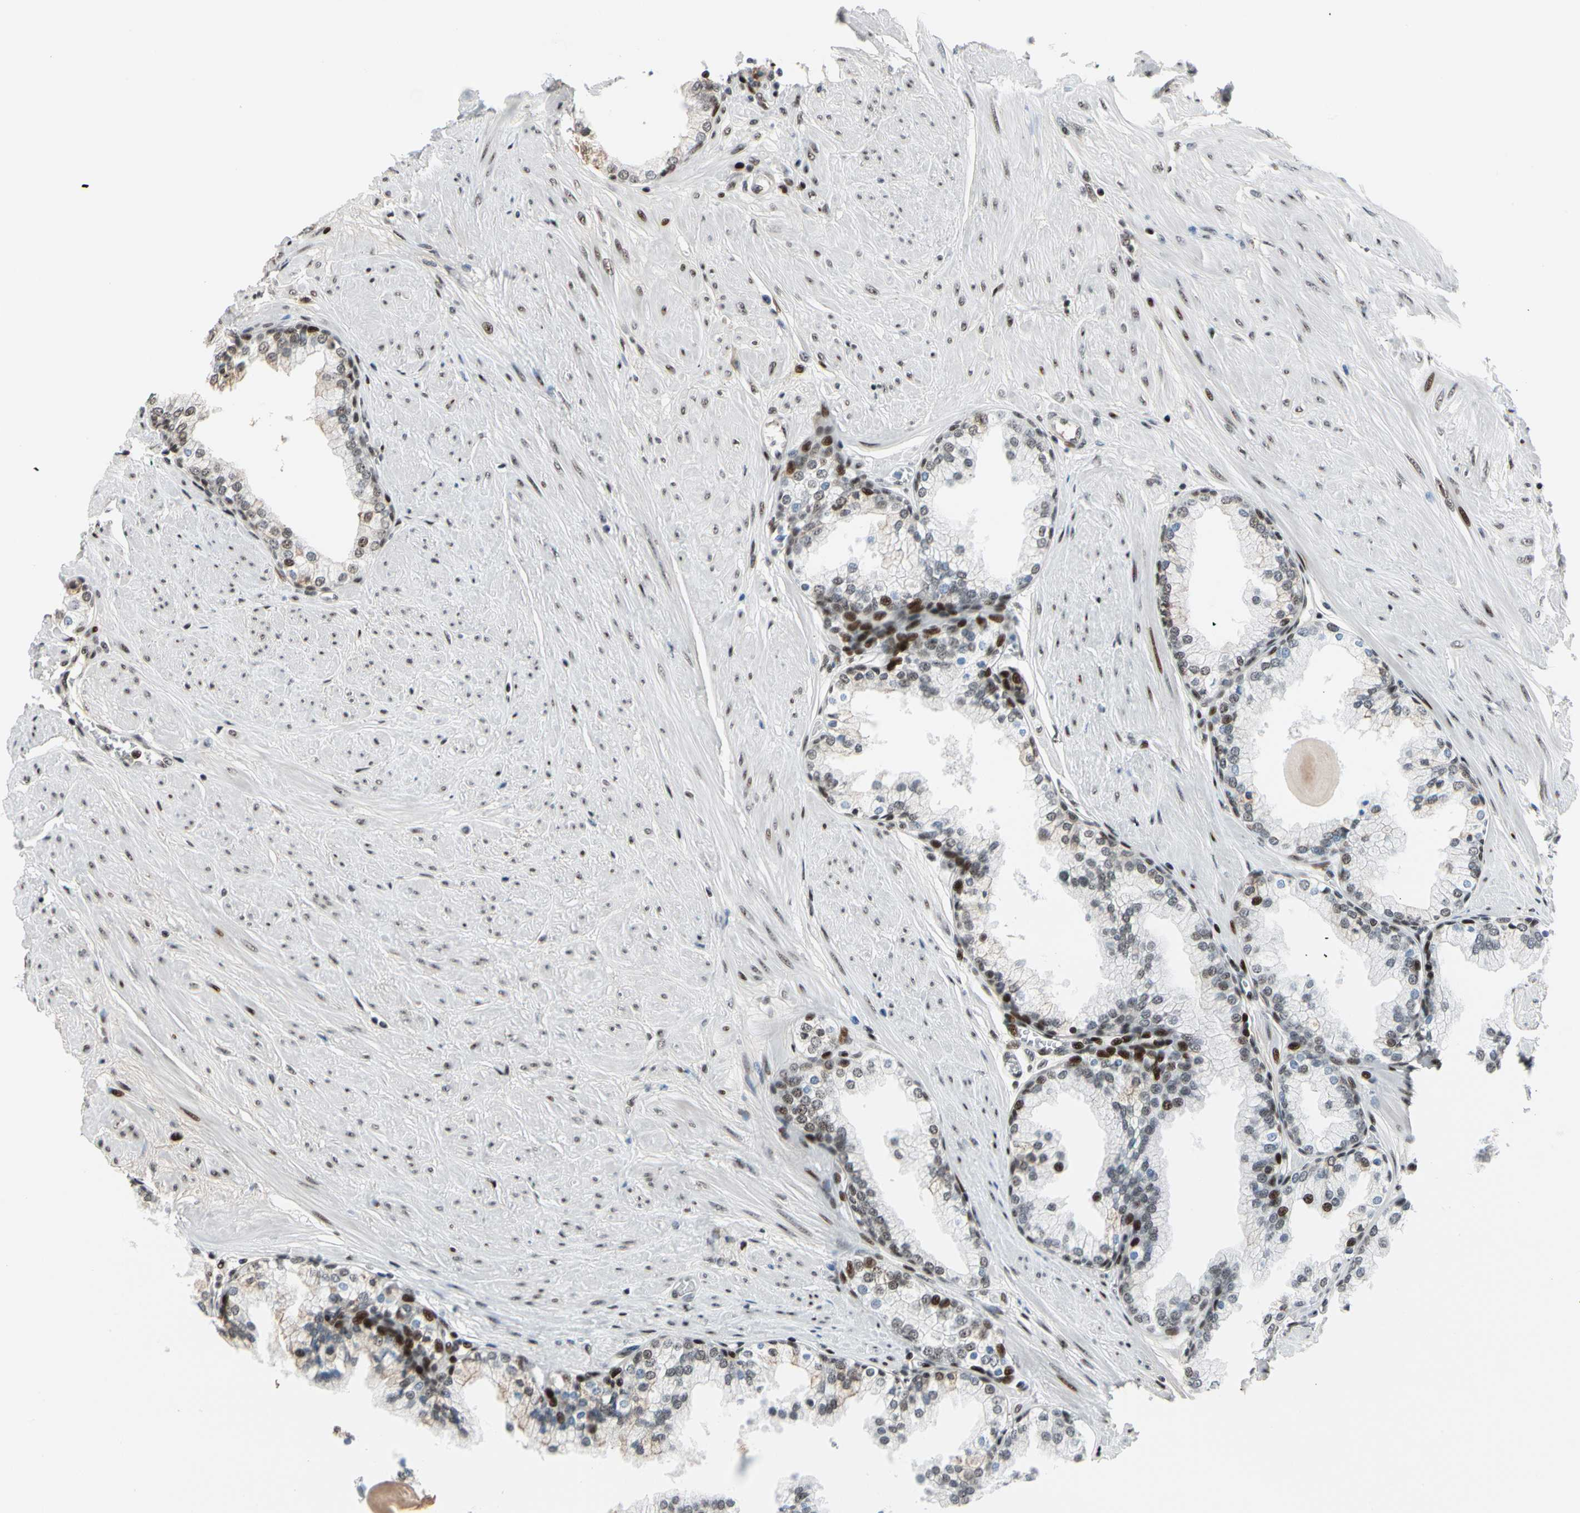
{"staining": {"intensity": "moderate", "quantity": ">75%", "location": "nuclear"}, "tissue": "prostate", "cell_type": "Glandular cells", "image_type": "normal", "snomed": [{"axis": "morphology", "description": "Normal tissue, NOS"}, {"axis": "topography", "description": "Prostate"}], "caption": "This is an image of IHC staining of unremarkable prostate, which shows moderate staining in the nuclear of glandular cells.", "gene": "FOXO3", "patient": {"sex": "male", "age": 51}}